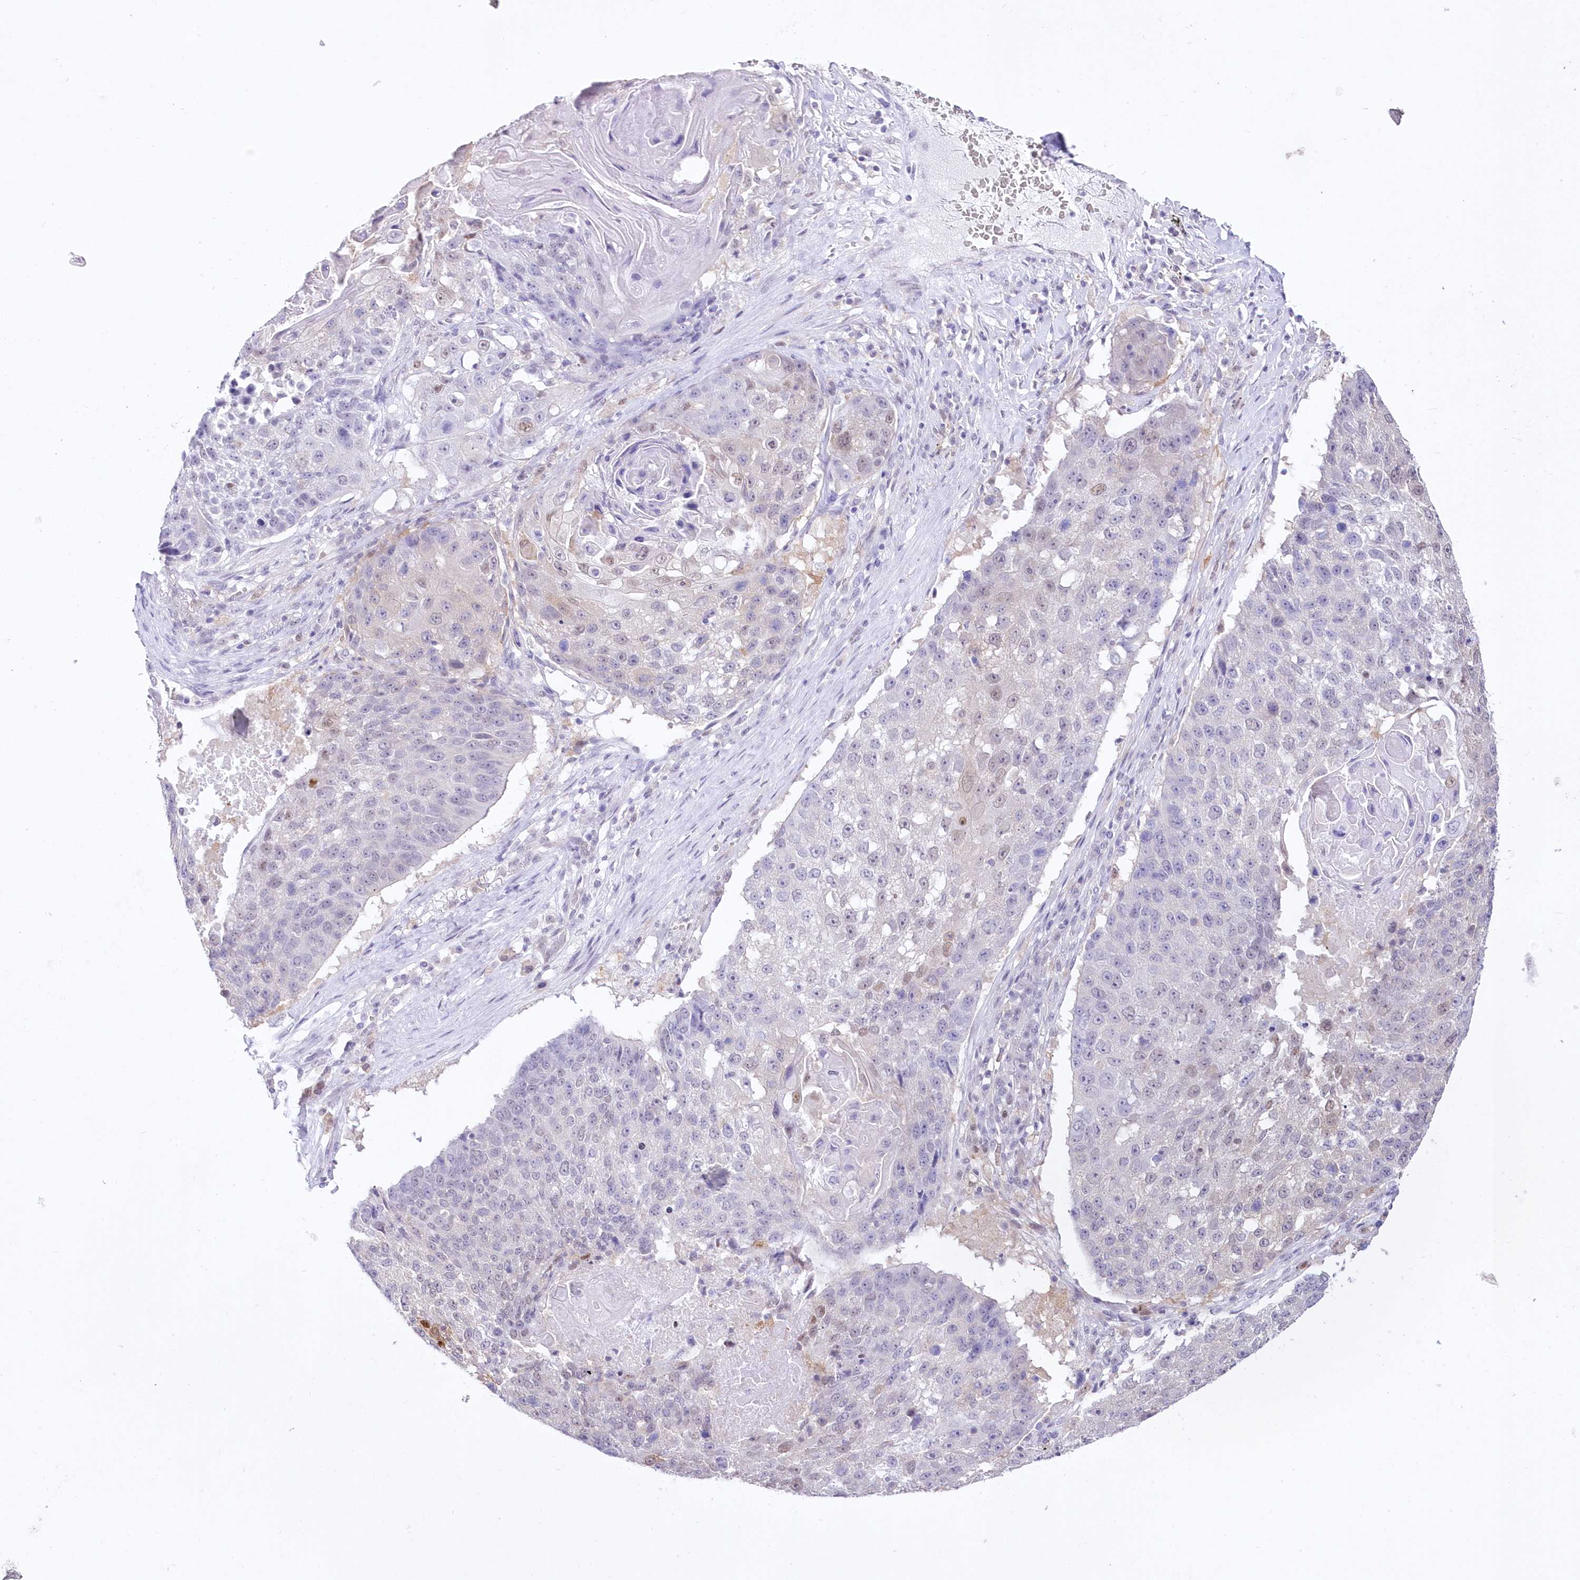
{"staining": {"intensity": "negative", "quantity": "none", "location": "none"}, "tissue": "lung cancer", "cell_type": "Tumor cells", "image_type": "cancer", "snomed": [{"axis": "morphology", "description": "Squamous cell carcinoma, NOS"}, {"axis": "topography", "description": "Lung"}], "caption": "Immunohistochemistry (IHC) image of human lung squamous cell carcinoma stained for a protein (brown), which exhibits no positivity in tumor cells.", "gene": "UBA6", "patient": {"sex": "male", "age": 61}}